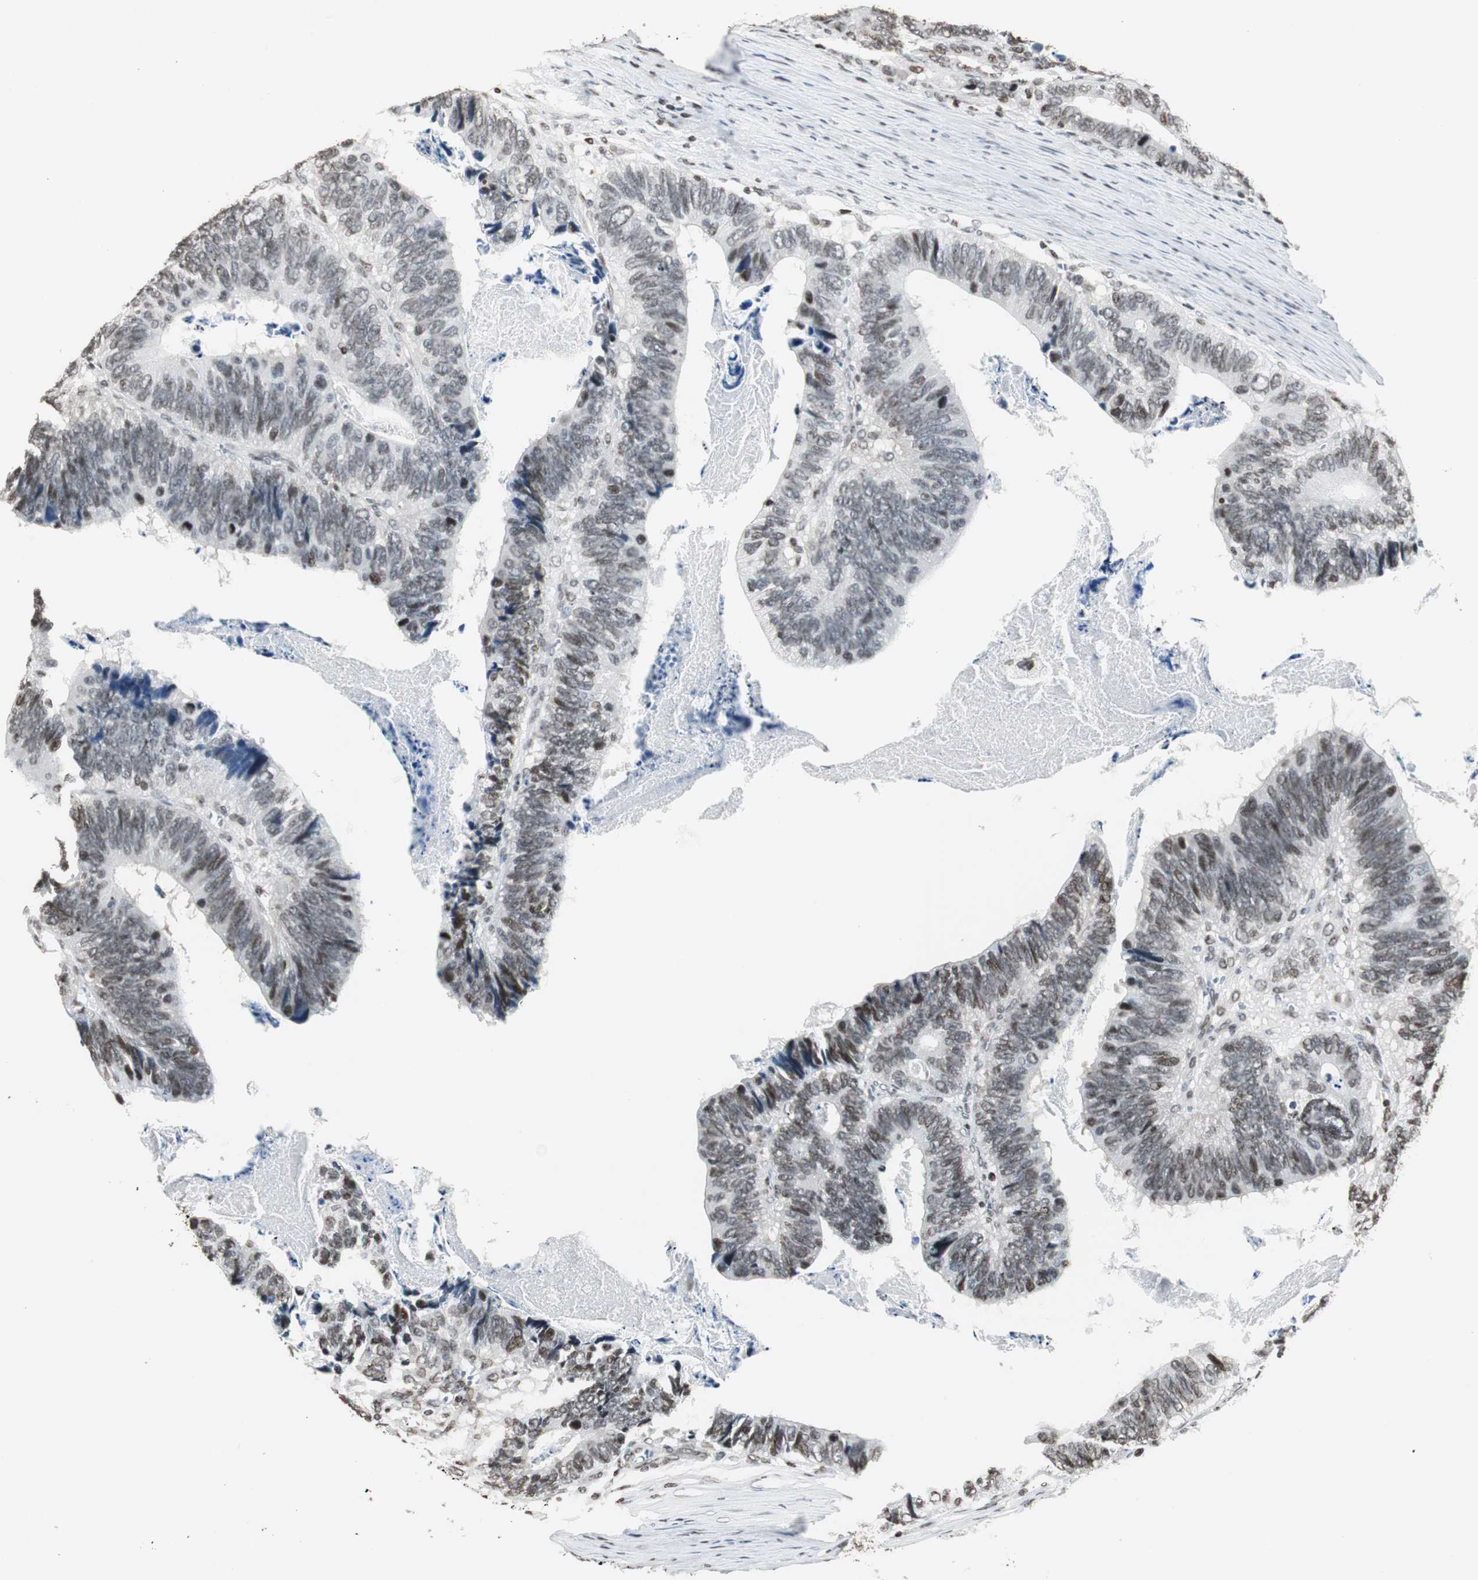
{"staining": {"intensity": "moderate", "quantity": "25%-75%", "location": "nuclear"}, "tissue": "colorectal cancer", "cell_type": "Tumor cells", "image_type": "cancer", "snomed": [{"axis": "morphology", "description": "Adenocarcinoma, NOS"}, {"axis": "topography", "description": "Colon"}], "caption": "A brown stain shows moderate nuclear staining of a protein in human adenocarcinoma (colorectal) tumor cells. The staining is performed using DAB (3,3'-diaminobenzidine) brown chromogen to label protein expression. The nuclei are counter-stained blue using hematoxylin.", "gene": "PAXIP1", "patient": {"sex": "male", "age": 72}}